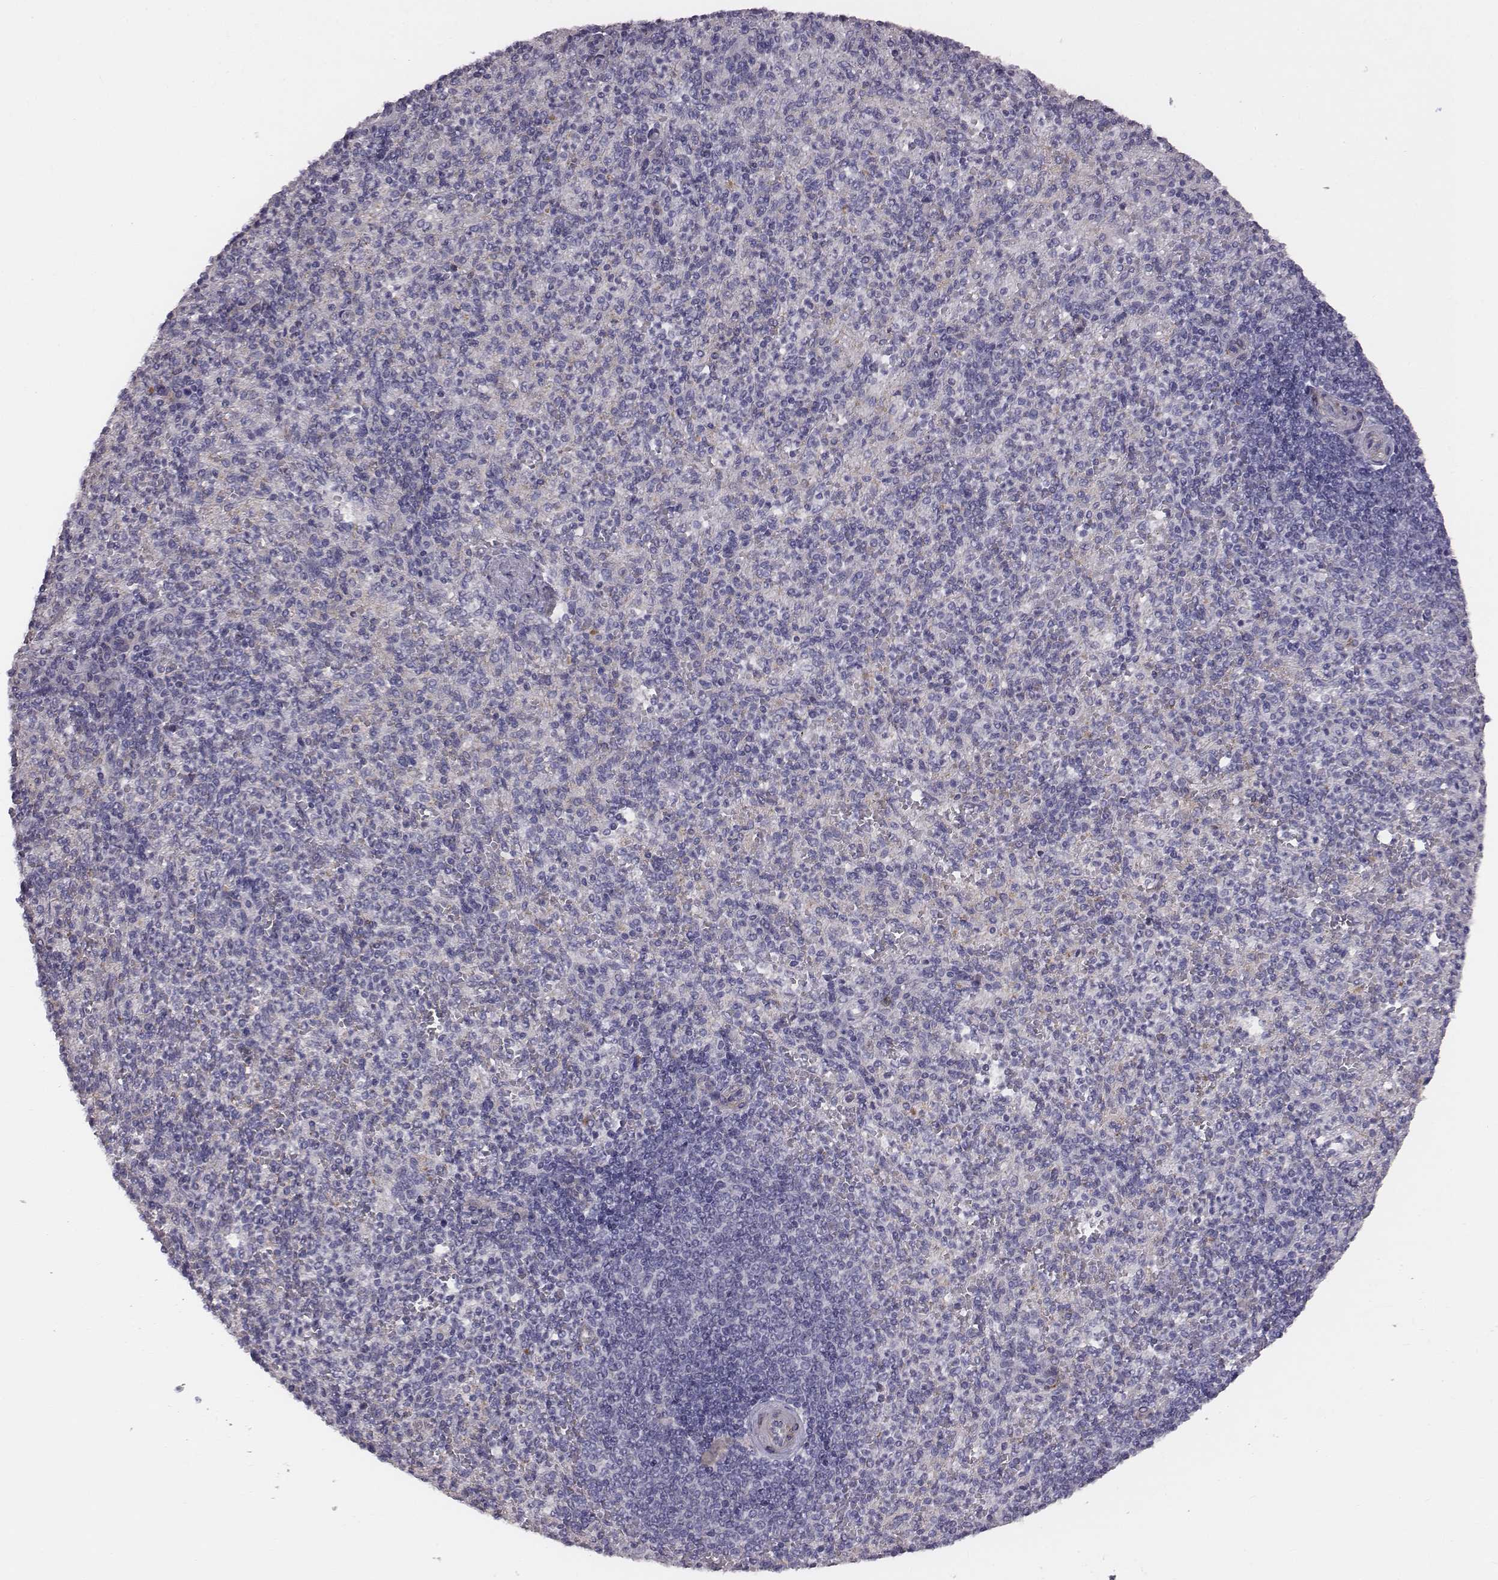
{"staining": {"intensity": "negative", "quantity": "none", "location": "none"}, "tissue": "spleen", "cell_type": "Cells in red pulp", "image_type": "normal", "snomed": [{"axis": "morphology", "description": "Normal tissue, NOS"}, {"axis": "topography", "description": "Spleen"}], "caption": "A photomicrograph of human spleen is negative for staining in cells in red pulp. (DAB IHC visualized using brightfield microscopy, high magnification).", "gene": "PRKCZ", "patient": {"sex": "female", "age": 74}}